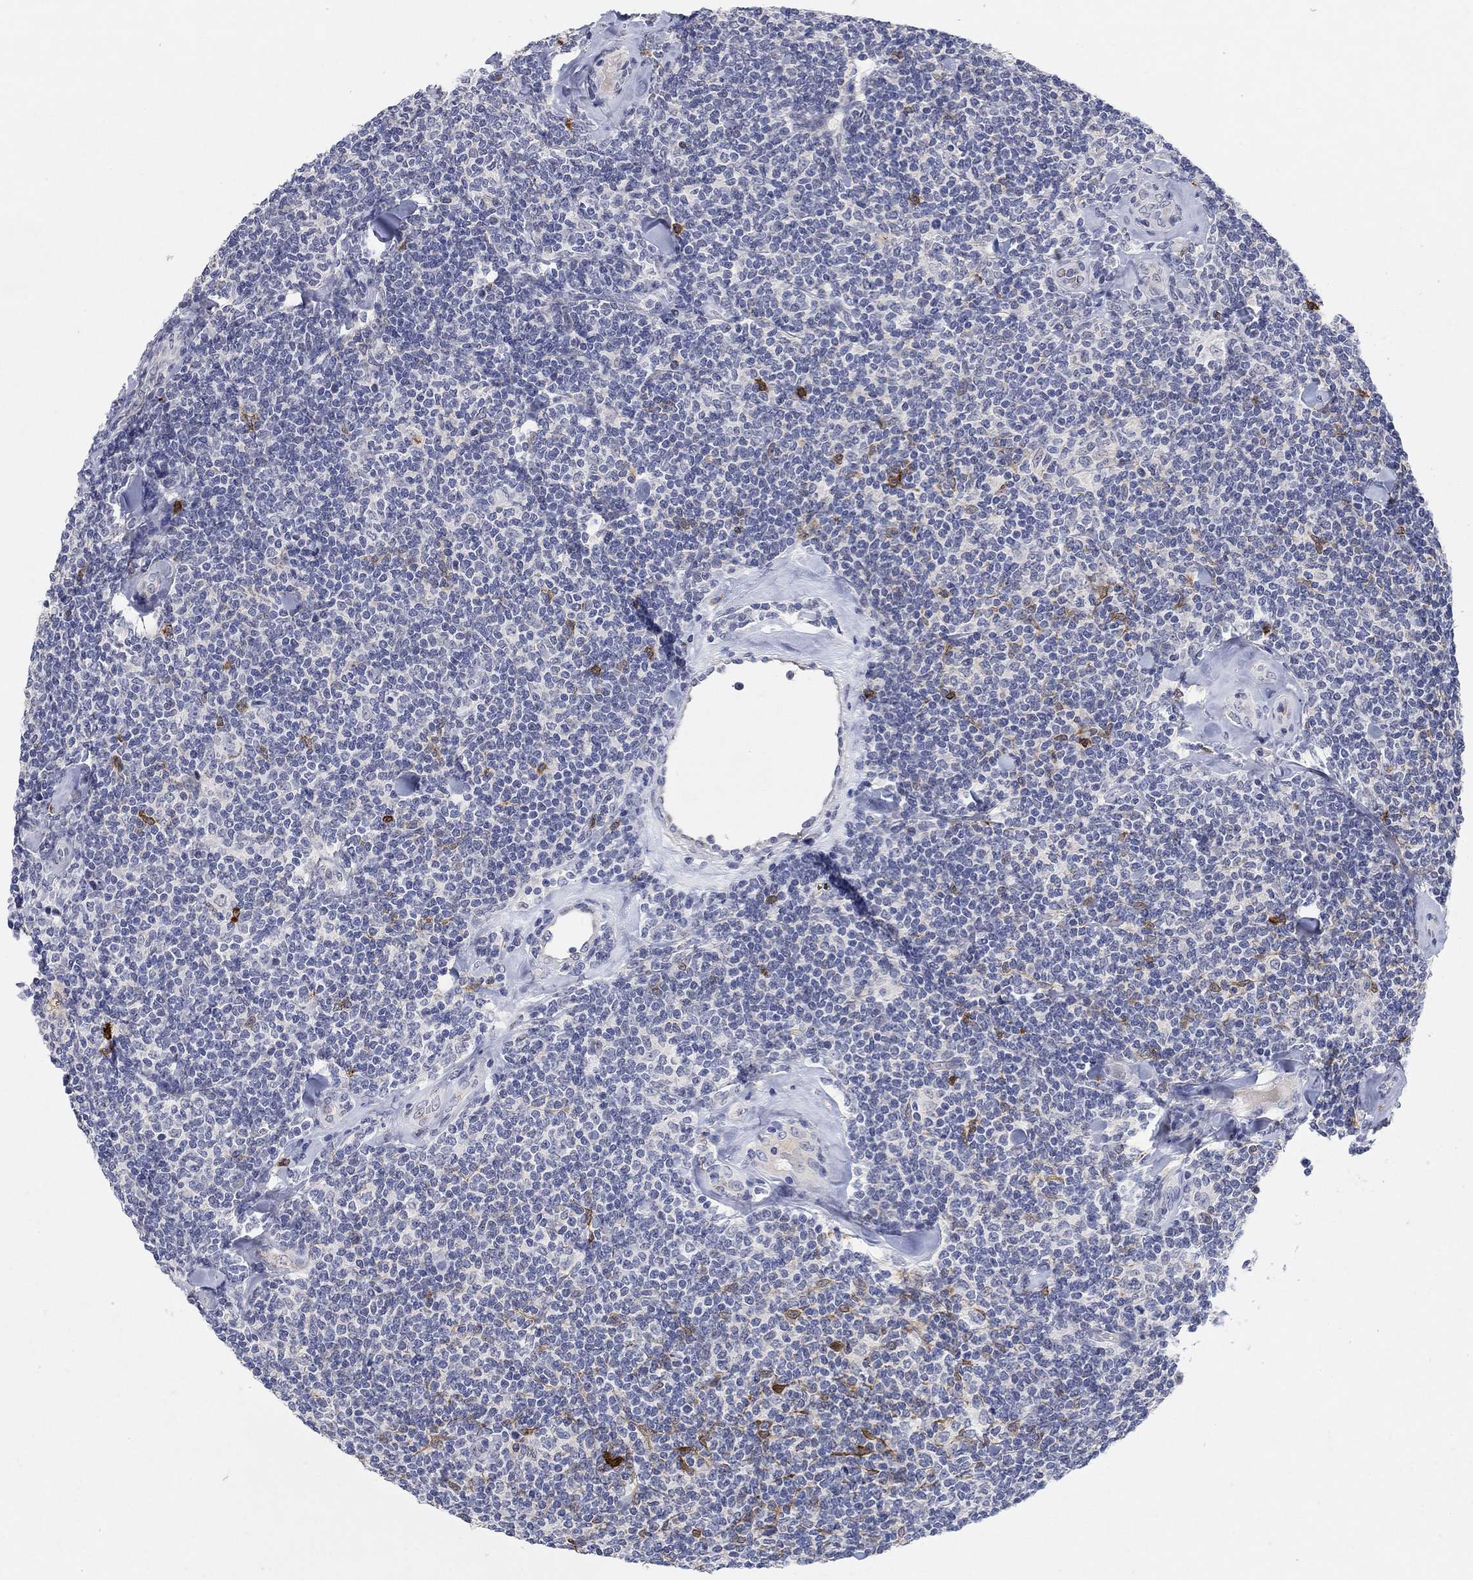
{"staining": {"intensity": "negative", "quantity": "none", "location": "none"}, "tissue": "lymphoma", "cell_type": "Tumor cells", "image_type": "cancer", "snomed": [{"axis": "morphology", "description": "Malignant lymphoma, non-Hodgkin's type, Low grade"}, {"axis": "topography", "description": "Lymph node"}], "caption": "This histopathology image is of low-grade malignant lymphoma, non-Hodgkin's type stained with immunohistochemistry to label a protein in brown with the nuclei are counter-stained blue. There is no staining in tumor cells. The staining is performed using DAB (3,3'-diaminobenzidine) brown chromogen with nuclei counter-stained in using hematoxylin.", "gene": "VAT1L", "patient": {"sex": "female", "age": 56}}